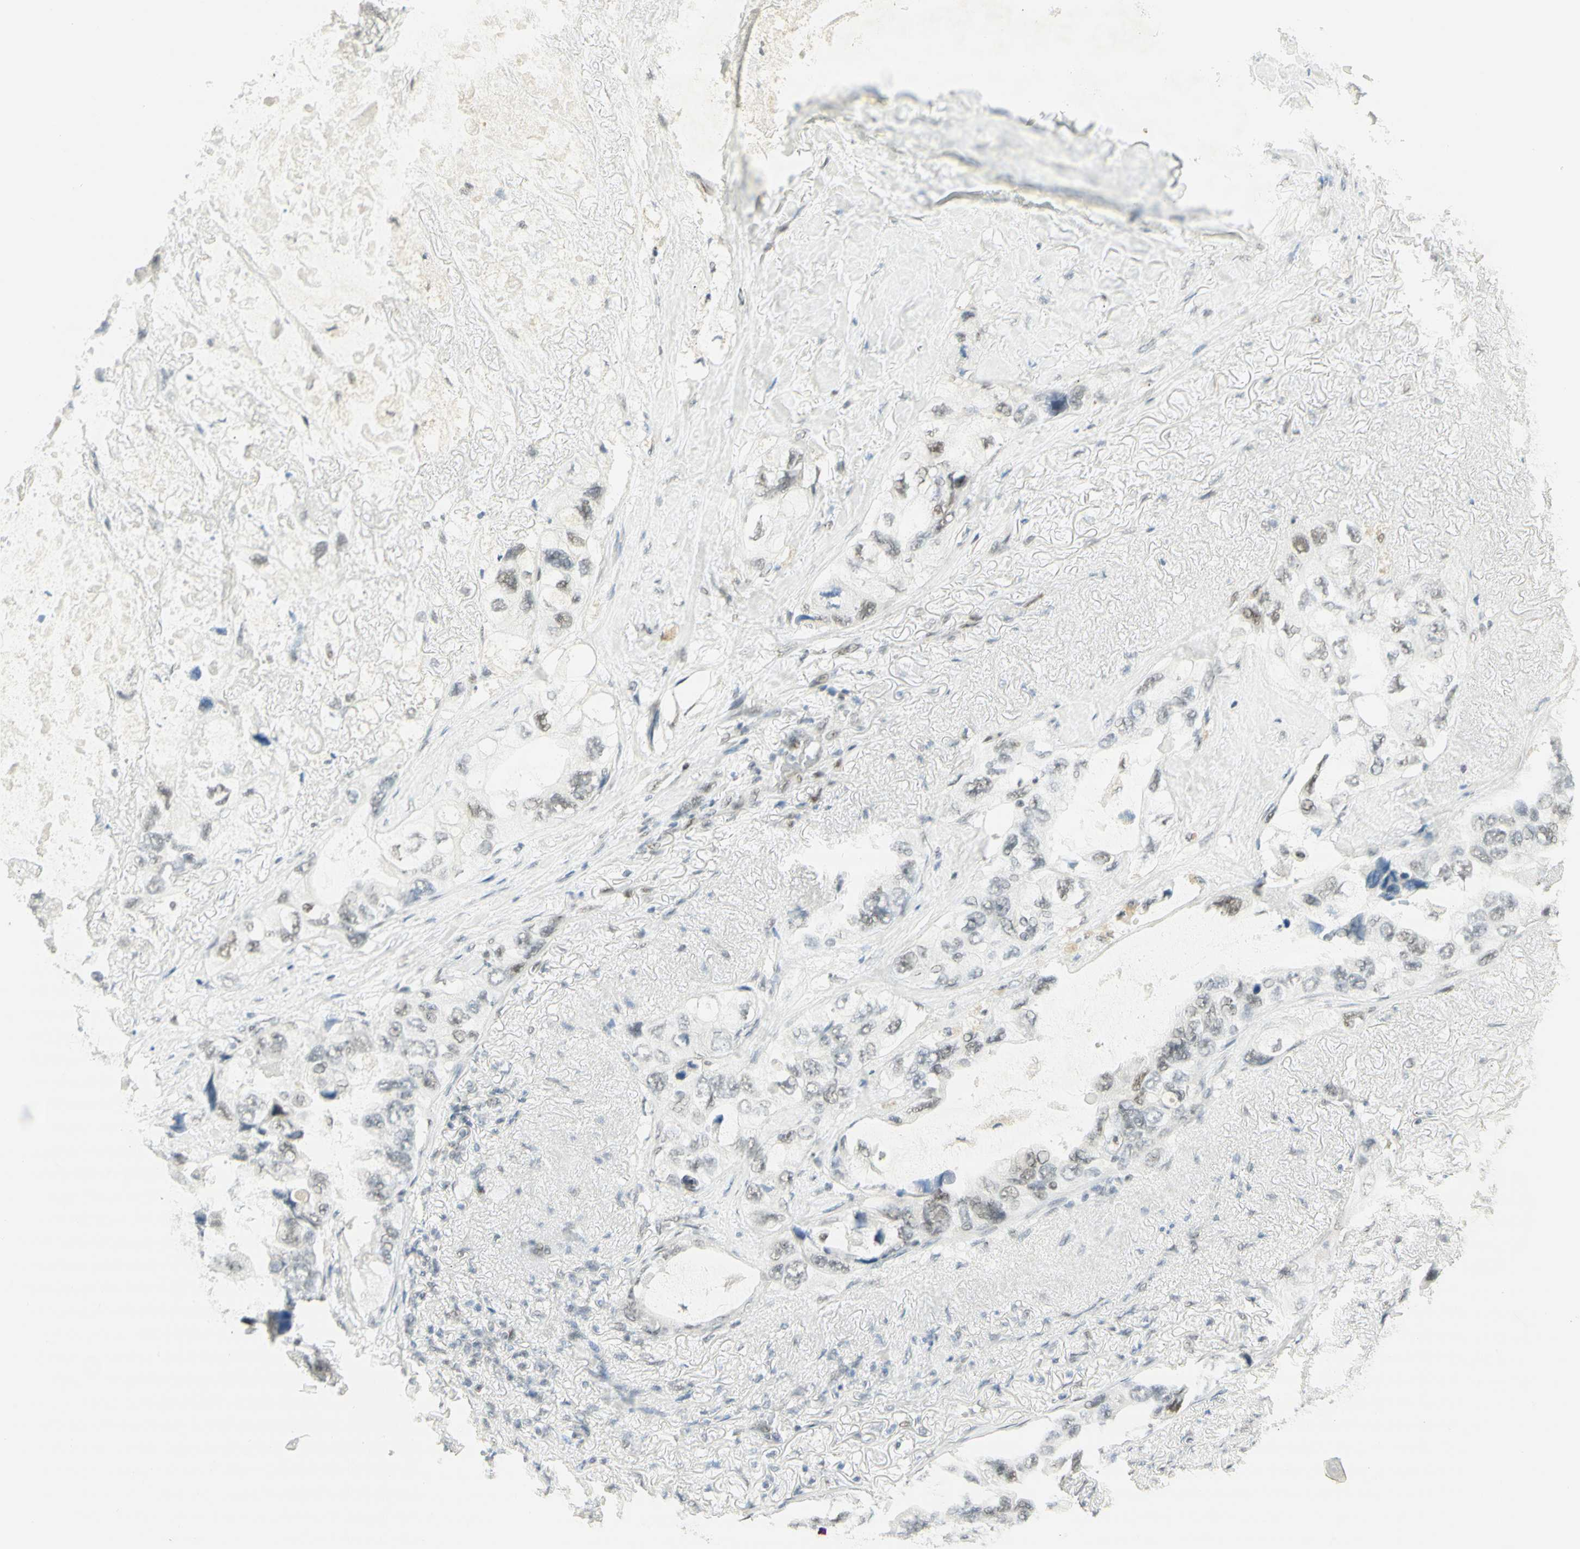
{"staining": {"intensity": "weak", "quantity": "25%-75%", "location": "nuclear"}, "tissue": "lung cancer", "cell_type": "Tumor cells", "image_type": "cancer", "snomed": [{"axis": "morphology", "description": "Squamous cell carcinoma, NOS"}, {"axis": "topography", "description": "Lung"}], "caption": "Protein expression analysis of human squamous cell carcinoma (lung) reveals weak nuclear expression in about 25%-75% of tumor cells.", "gene": "PMS2", "patient": {"sex": "female", "age": 73}}